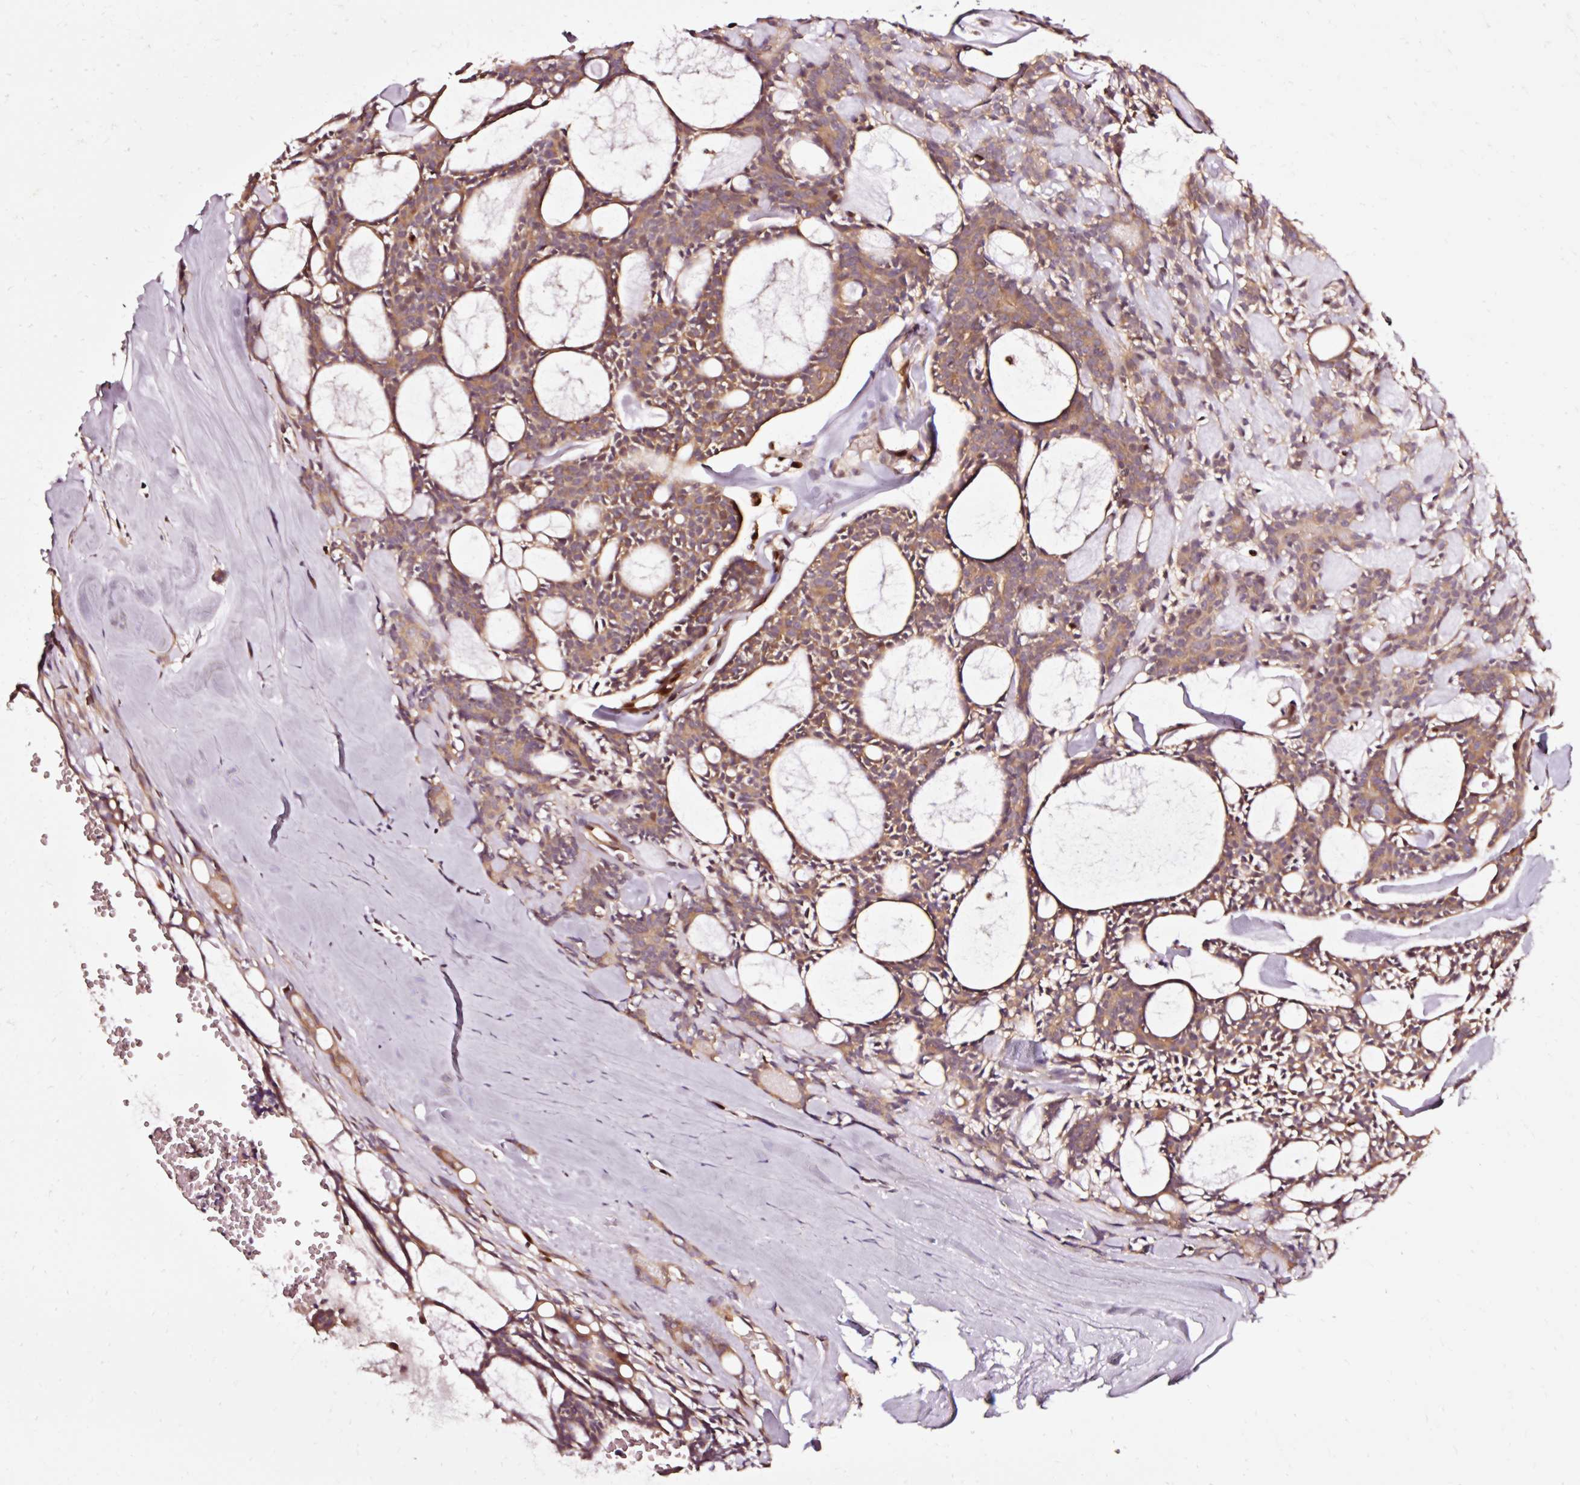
{"staining": {"intensity": "moderate", "quantity": ">75%", "location": "cytoplasmic/membranous"}, "tissue": "head and neck cancer", "cell_type": "Tumor cells", "image_type": "cancer", "snomed": [{"axis": "morphology", "description": "Adenocarcinoma, NOS"}, {"axis": "topography", "description": "Salivary gland"}, {"axis": "topography", "description": "Head-Neck"}], "caption": "Protein expression analysis of head and neck cancer displays moderate cytoplasmic/membranous staining in about >75% of tumor cells.", "gene": "NAPA", "patient": {"sex": "male", "age": 55}}